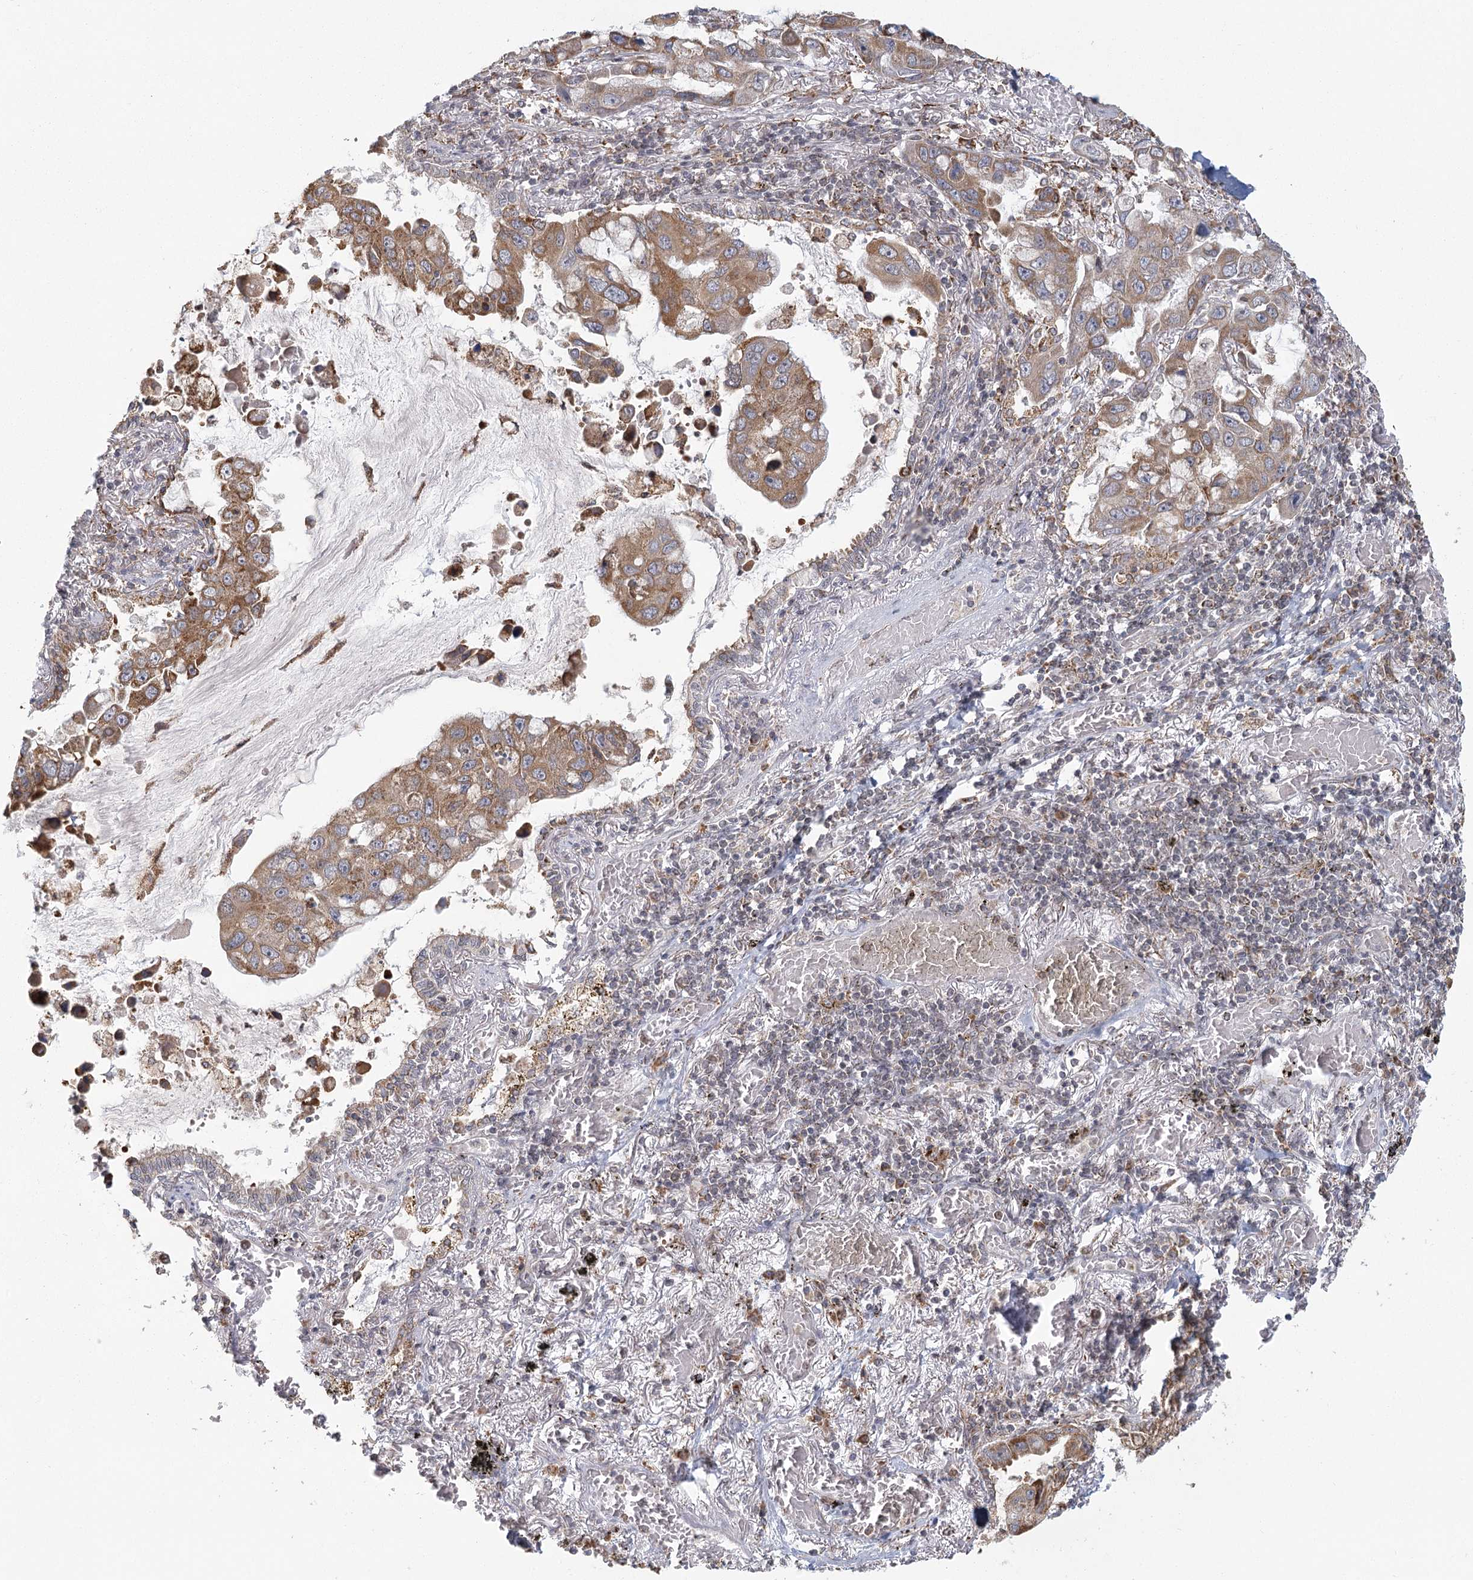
{"staining": {"intensity": "moderate", "quantity": "25%-75%", "location": "cytoplasmic/membranous"}, "tissue": "lung cancer", "cell_type": "Tumor cells", "image_type": "cancer", "snomed": [{"axis": "morphology", "description": "Adenocarcinoma, NOS"}, {"axis": "topography", "description": "Lung"}], "caption": "A high-resolution image shows immunohistochemistry staining of lung cancer (adenocarcinoma), which exhibits moderate cytoplasmic/membranous positivity in about 25%-75% of tumor cells. The staining was performed using DAB (3,3'-diaminobenzidine) to visualize the protein expression in brown, while the nuclei were stained in blue with hematoxylin (Magnification: 20x).", "gene": "LACTB", "patient": {"sex": "male", "age": 64}}